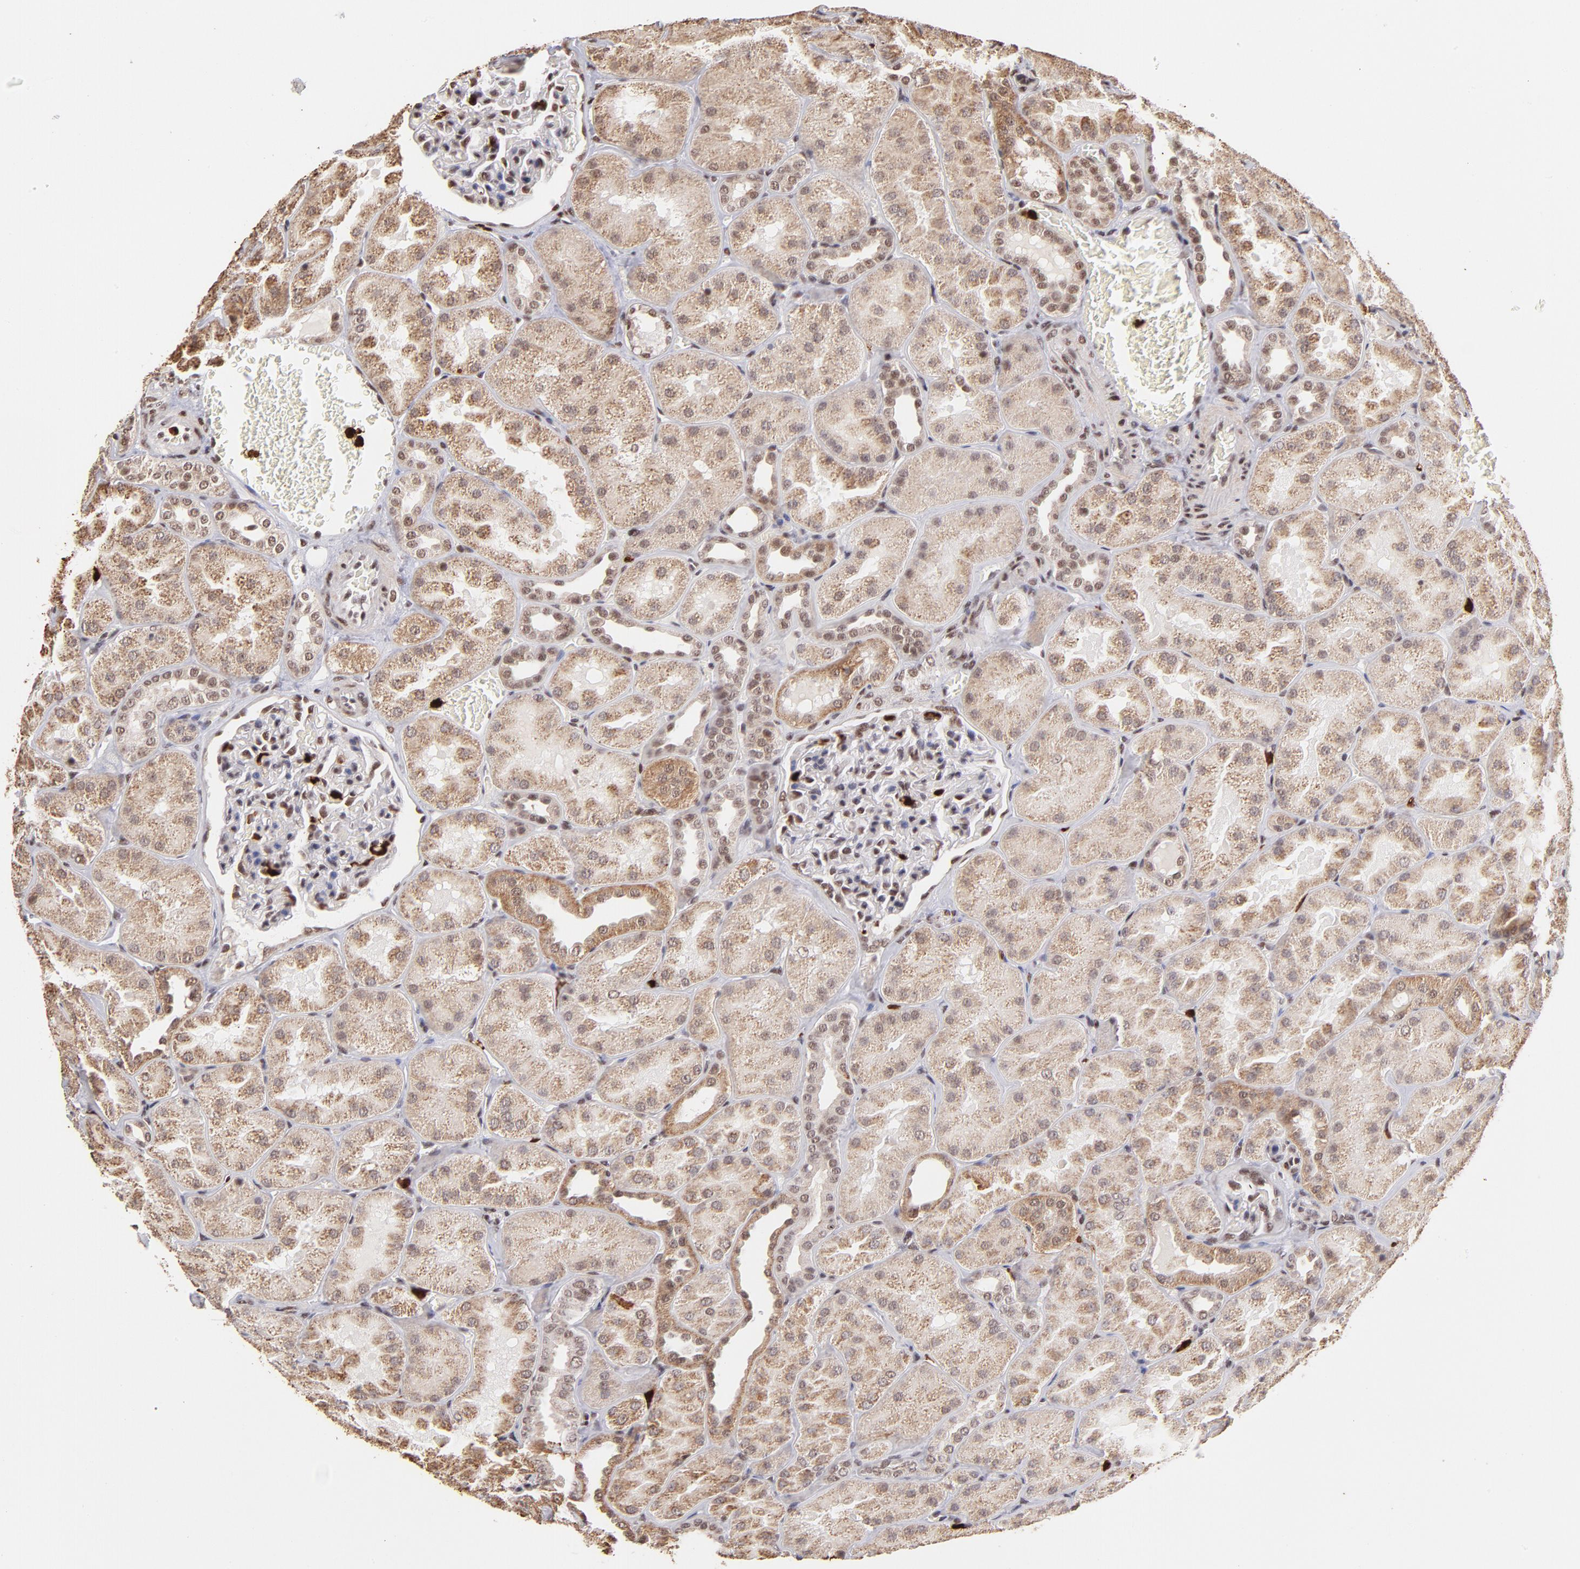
{"staining": {"intensity": "moderate", "quantity": ">75%", "location": "nuclear"}, "tissue": "kidney", "cell_type": "Cells in glomeruli", "image_type": "normal", "snomed": [{"axis": "morphology", "description": "Normal tissue, NOS"}, {"axis": "topography", "description": "Kidney"}], "caption": "Immunohistochemistry of benign human kidney reveals medium levels of moderate nuclear expression in about >75% of cells in glomeruli. (DAB (3,3'-diaminobenzidine) IHC, brown staining for protein, blue staining for nuclei).", "gene": "ZFX", "patient": {"sex": "male", "age": 28}}